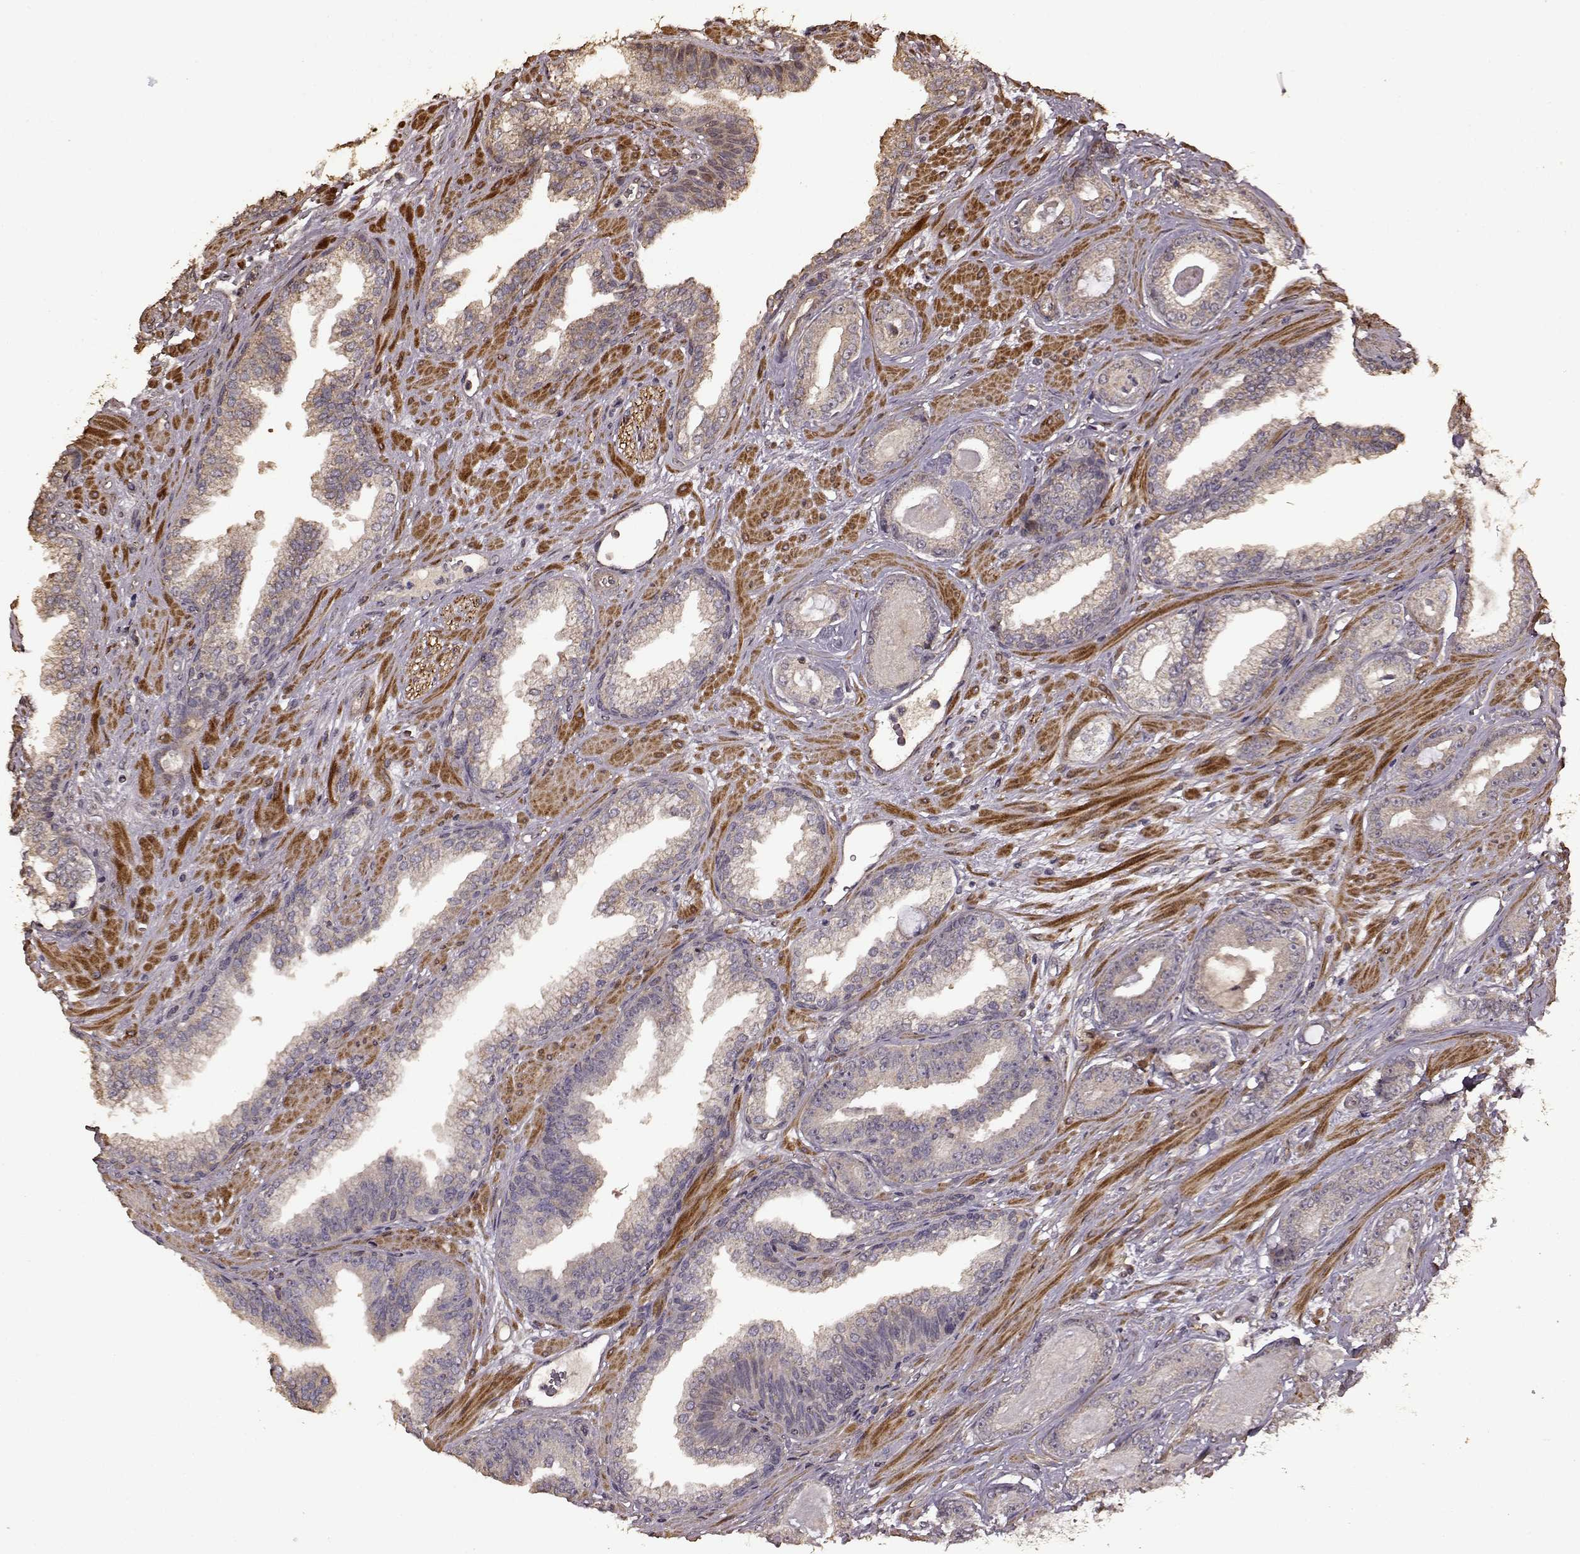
{"staining": {"intensity": "negative", "quantity": "none", "location": "none"}, "tissue": "prostate cancer", "cell_type": "Tumor cells", "image_type": "cancer", "snomed": [{"axis": "morphology", "description": "Adenocarcinoma, Low grade"}, {"axis": "topography", "description": "Prostate"}], "caption": "This is an IHC photomicrograph of adenocarcinoma (low-grade) (prostate). There is no positivity in tumor cells.", "gene": "FBXW11", "patient": {"sex": "male", "age": 61}}